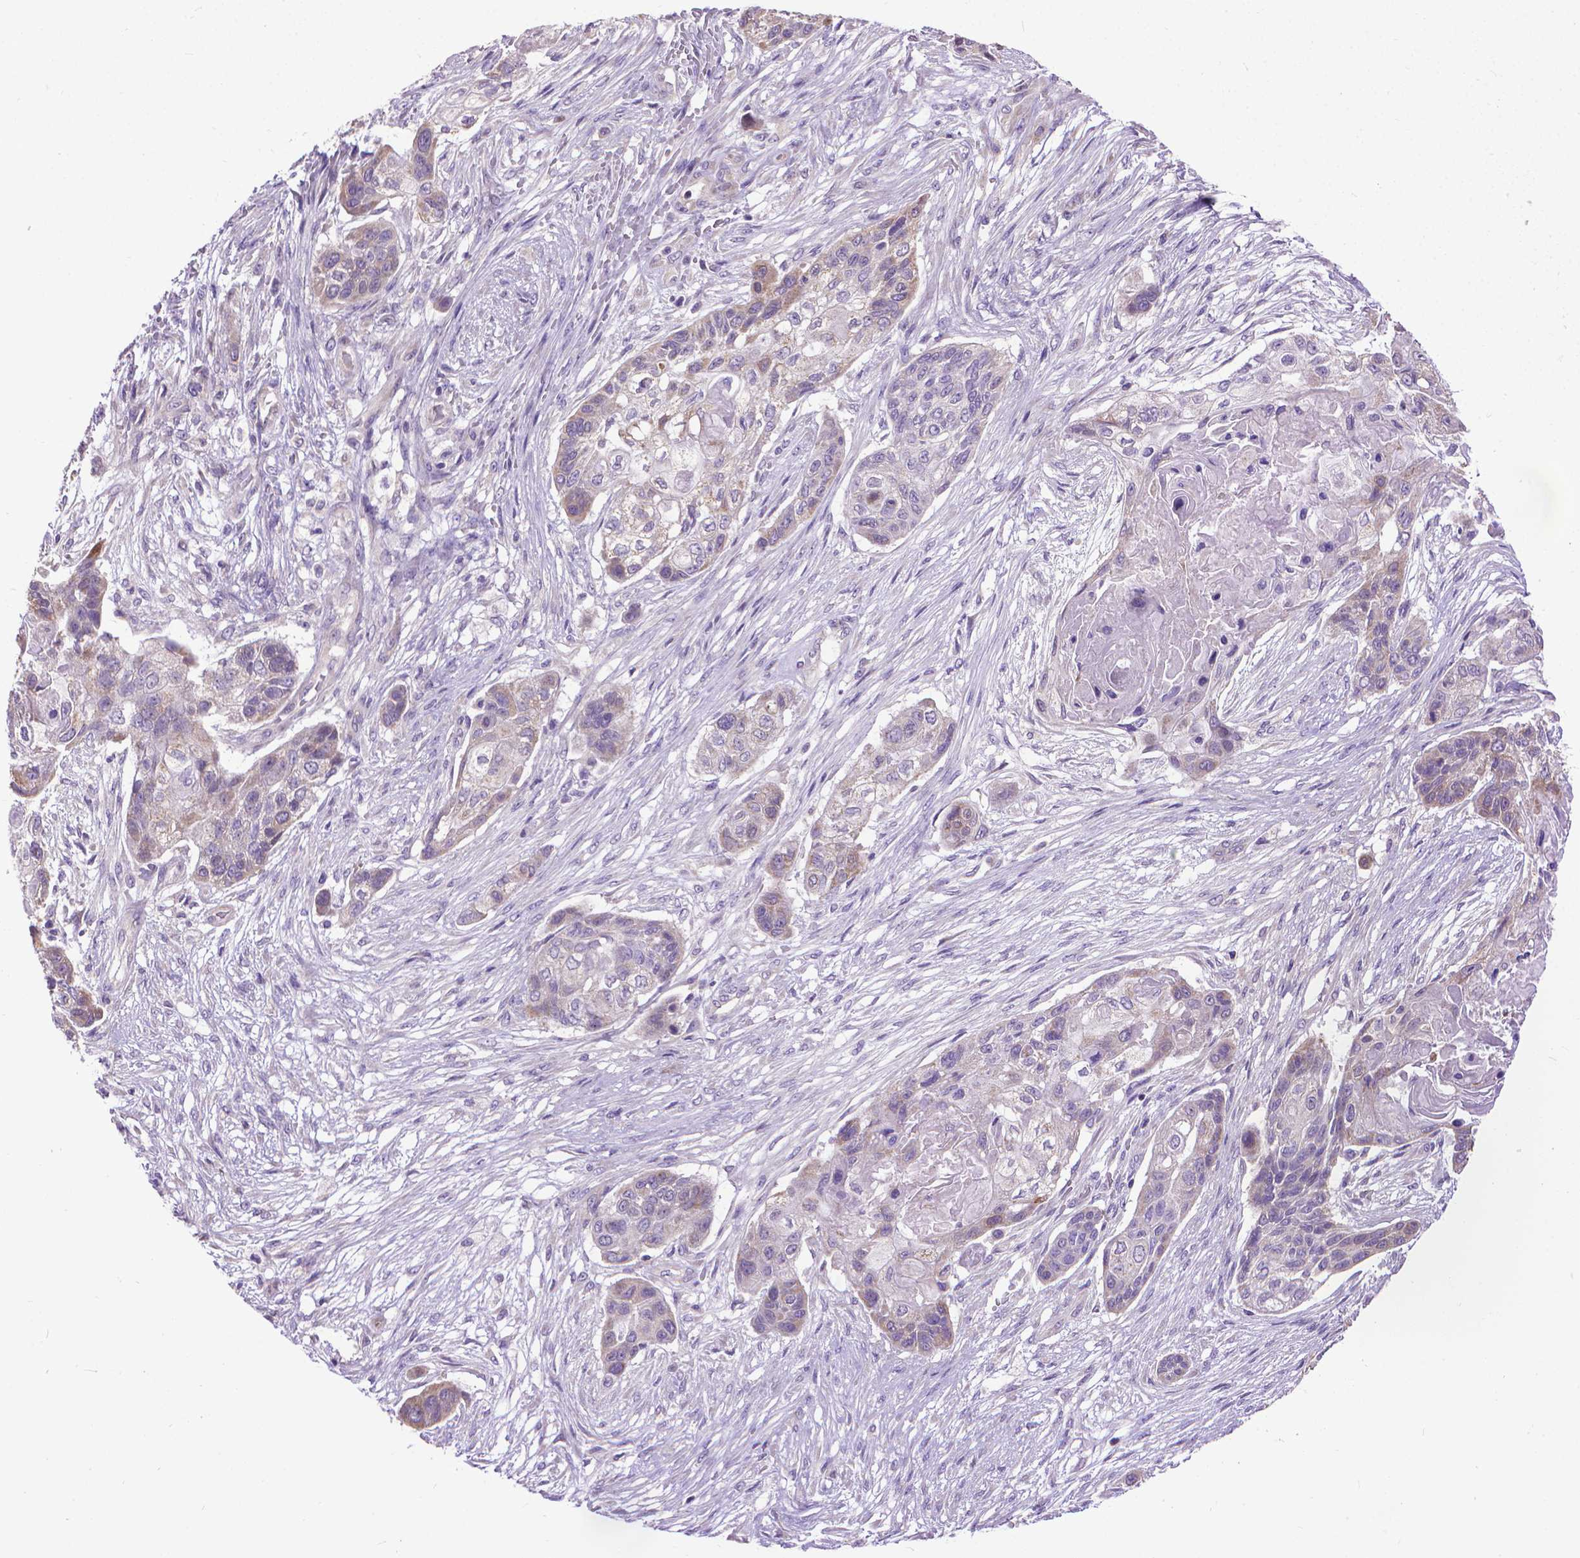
{"staining": {"intensity": "weak", "quantity": "<25%", "location": "cytoplasmic/membranous"}, "tissue": "lung cancer", "cell_type": "Tumor cells", "image_type": "cancer", "snomed": [{"axis": "morphology", "description": "Squamous cell carcinoma, NOS"}, {"axis": "topography", "description": "Lung"}], "caption": "A histopathology image of human lung squamous cell carcinoma is negative for staining in tumor cells.", "gene": "SYN1", "patient": {"sex": "male", "age": 69}}